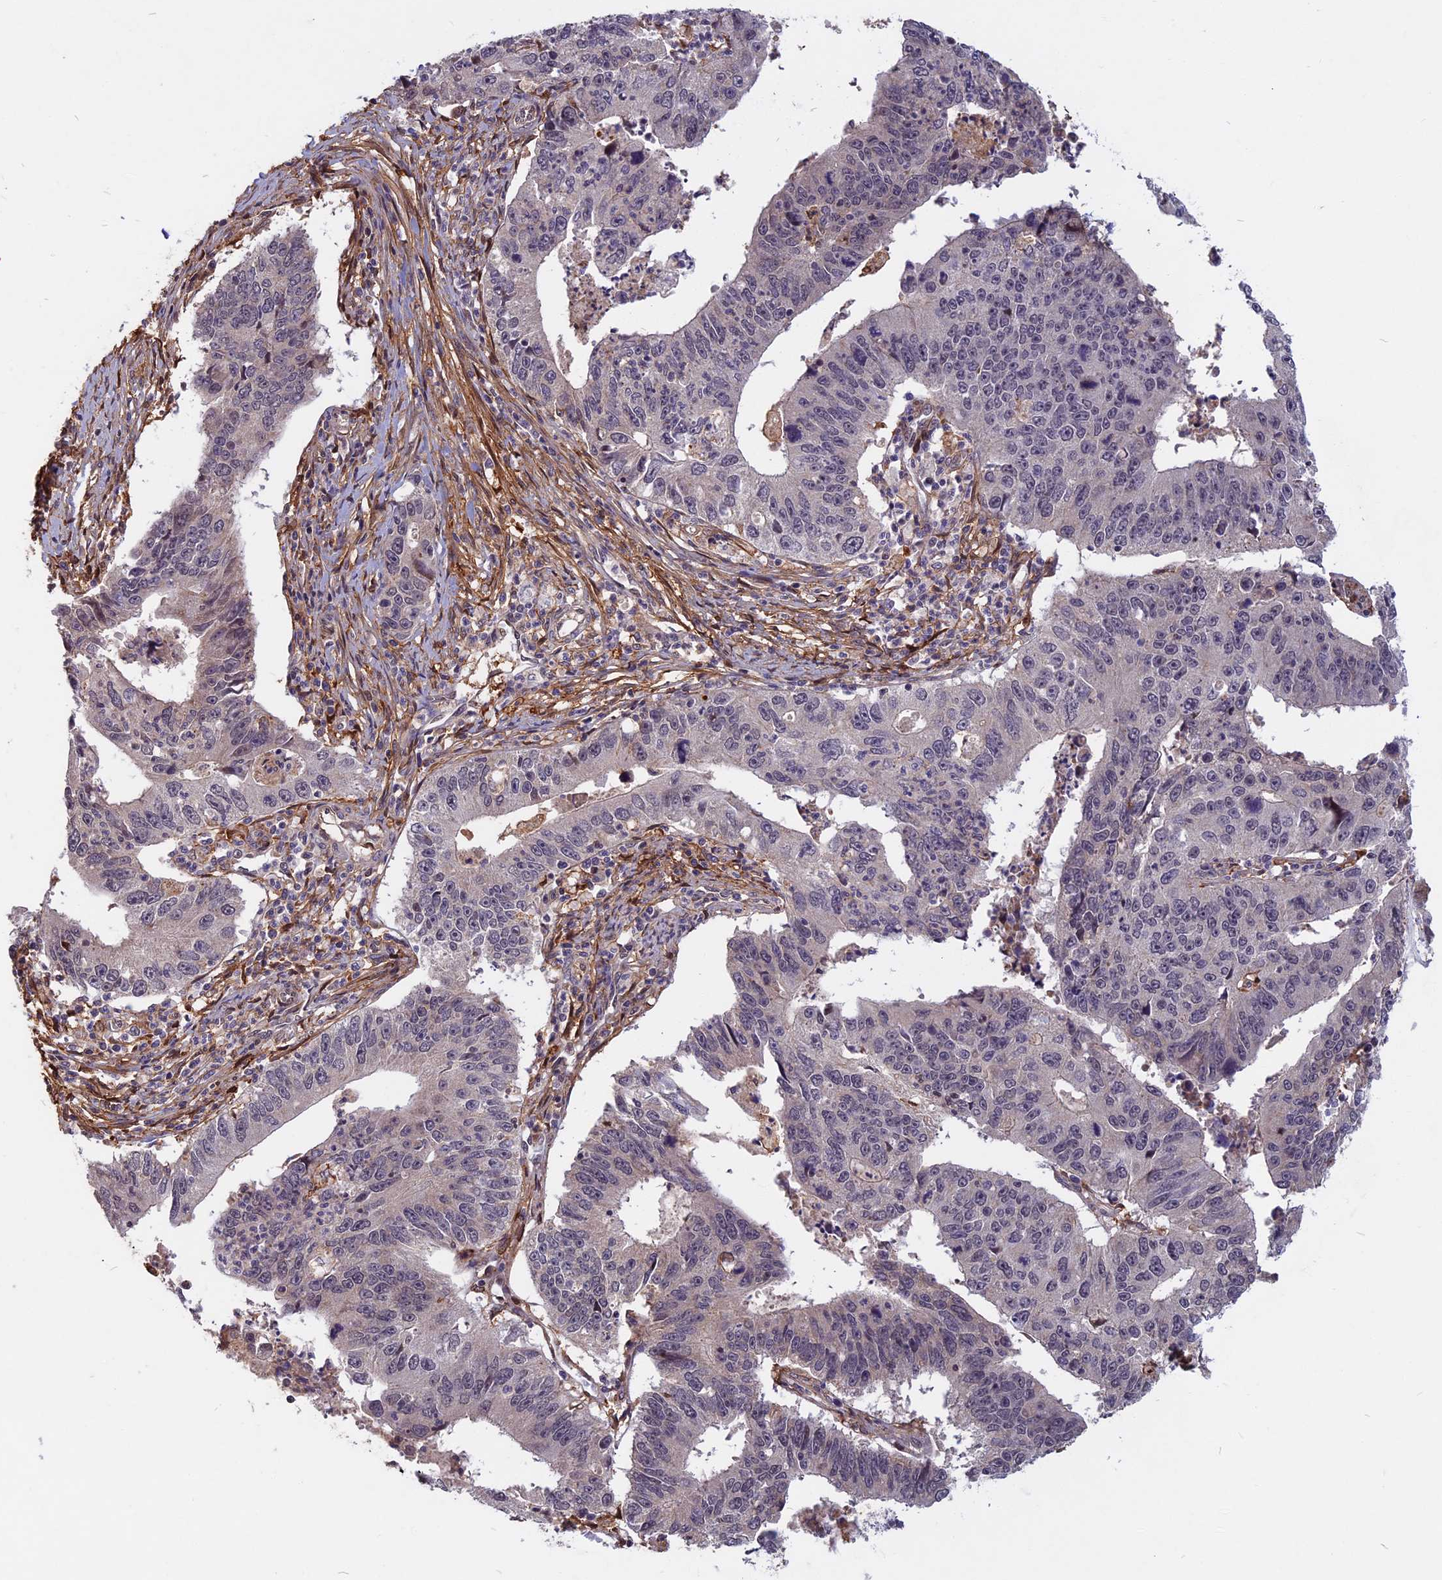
{"staining": {"intensity": "negative", "quantity": "none", "location": "none"}, "tissue": "stomach cancer", "cell_type": "Tumor cells", "image_type": "cancer", "snomed": [{"axis": "morphology", "description": "Adenocarcinoma, NOS"}, {"axis": "topography", "description": "Stomach"}], "caption": "DAB (3,3'-diaminobenzidine) immunohistochemical staining of stomach cancer shows no significant expression in tumor cells.", "gene": "SPG11", "patient": {"sex": "male", "age": 59}}